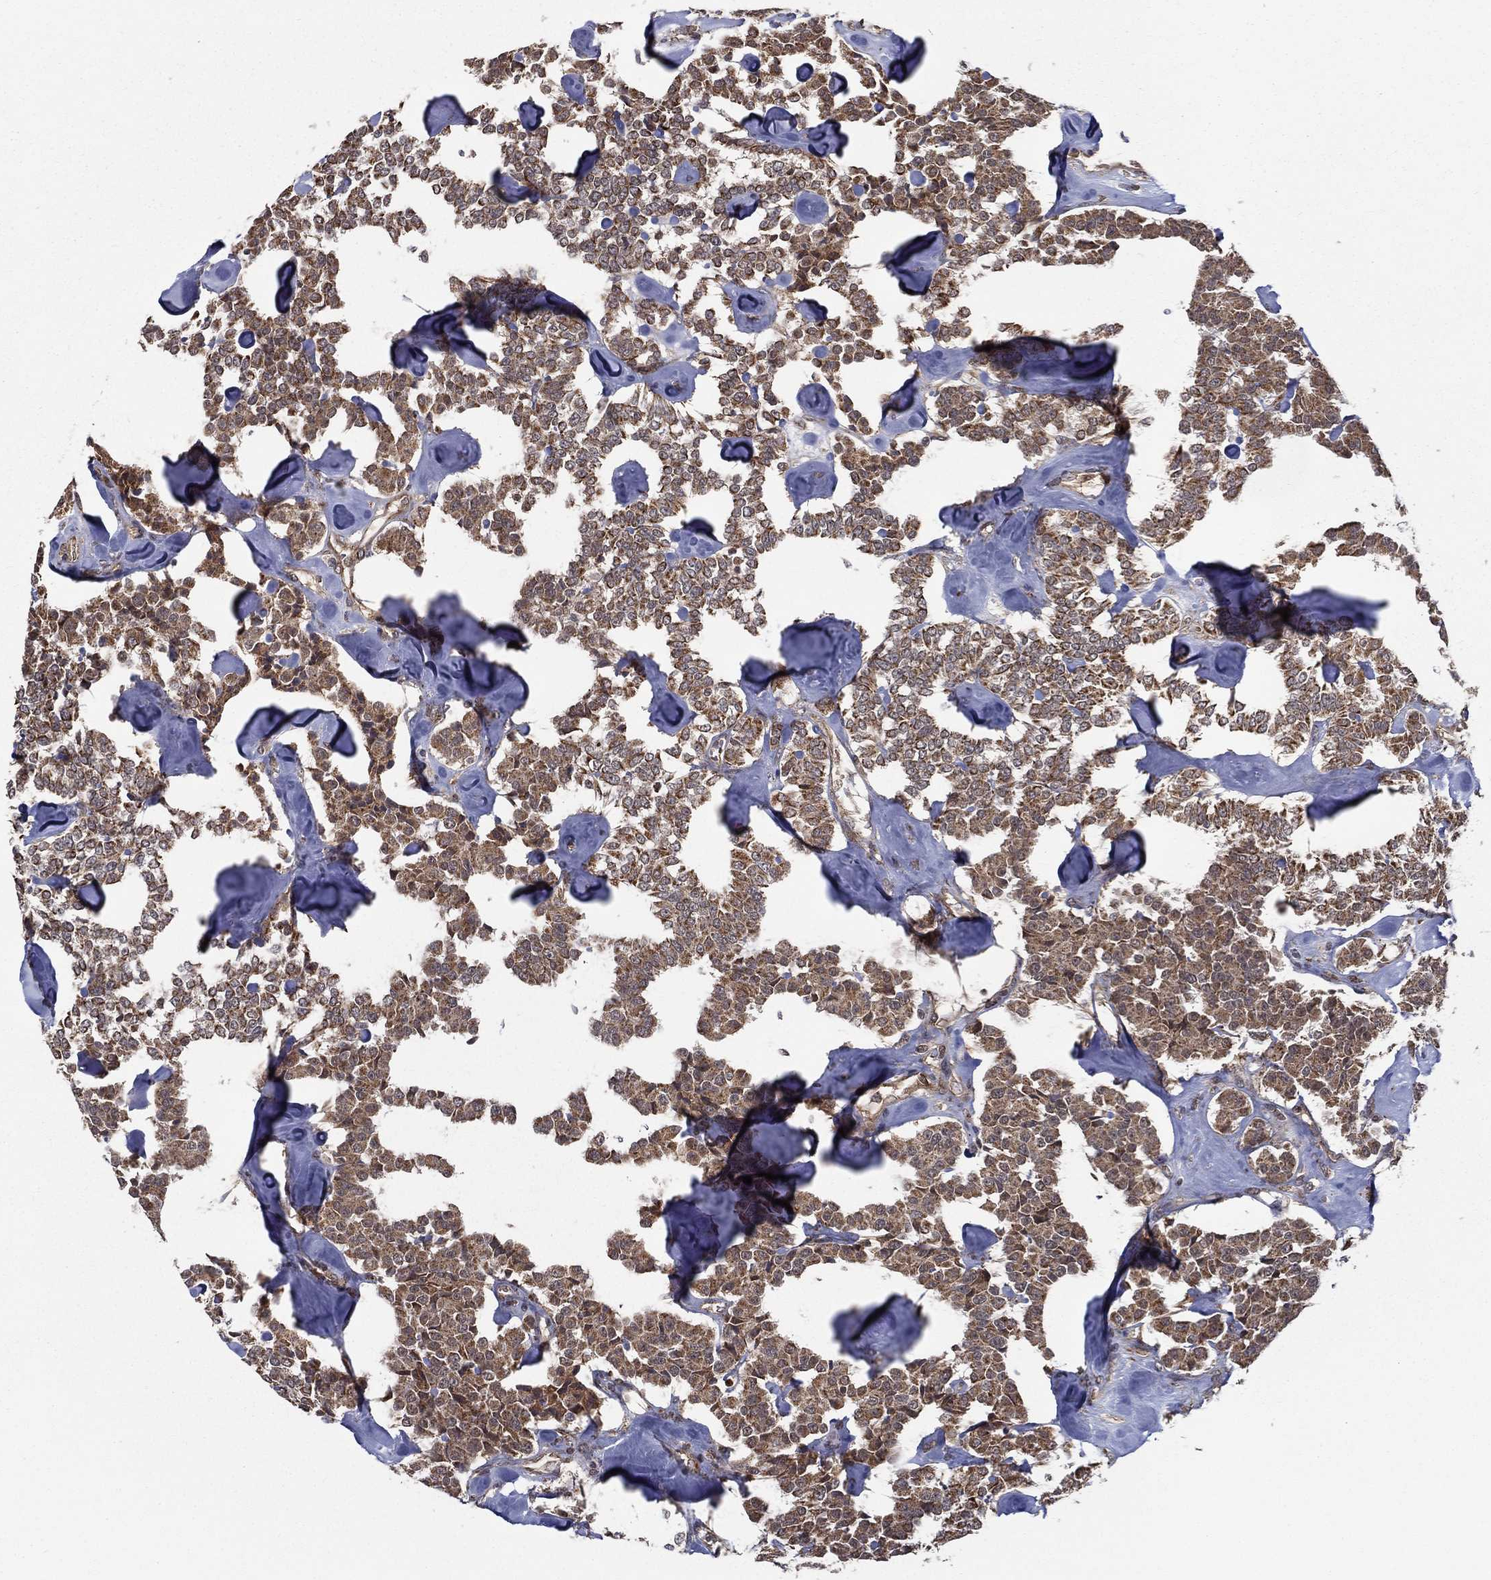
{"staining": {"intensity": "moderate", "quantity": ">75%", "location": "cytoplasmic/membranous"}, "tissue": "carcinoid", "cell_type": "Tumor cells", "image_type": "cancer", "snomed": [{"axis": "morphology", "description": "Carcinoid, malignant, NOS"}, {"axis": "topography", "description": "Pancreas"}], "caption": "Protein staining demonstrates moderate cytoplasmic/membranous positivity in approximately >75% of tumor cells in carcinoid (malignant).", "gene": "UACA", "patient": {"sex": "male", "age": 41}}